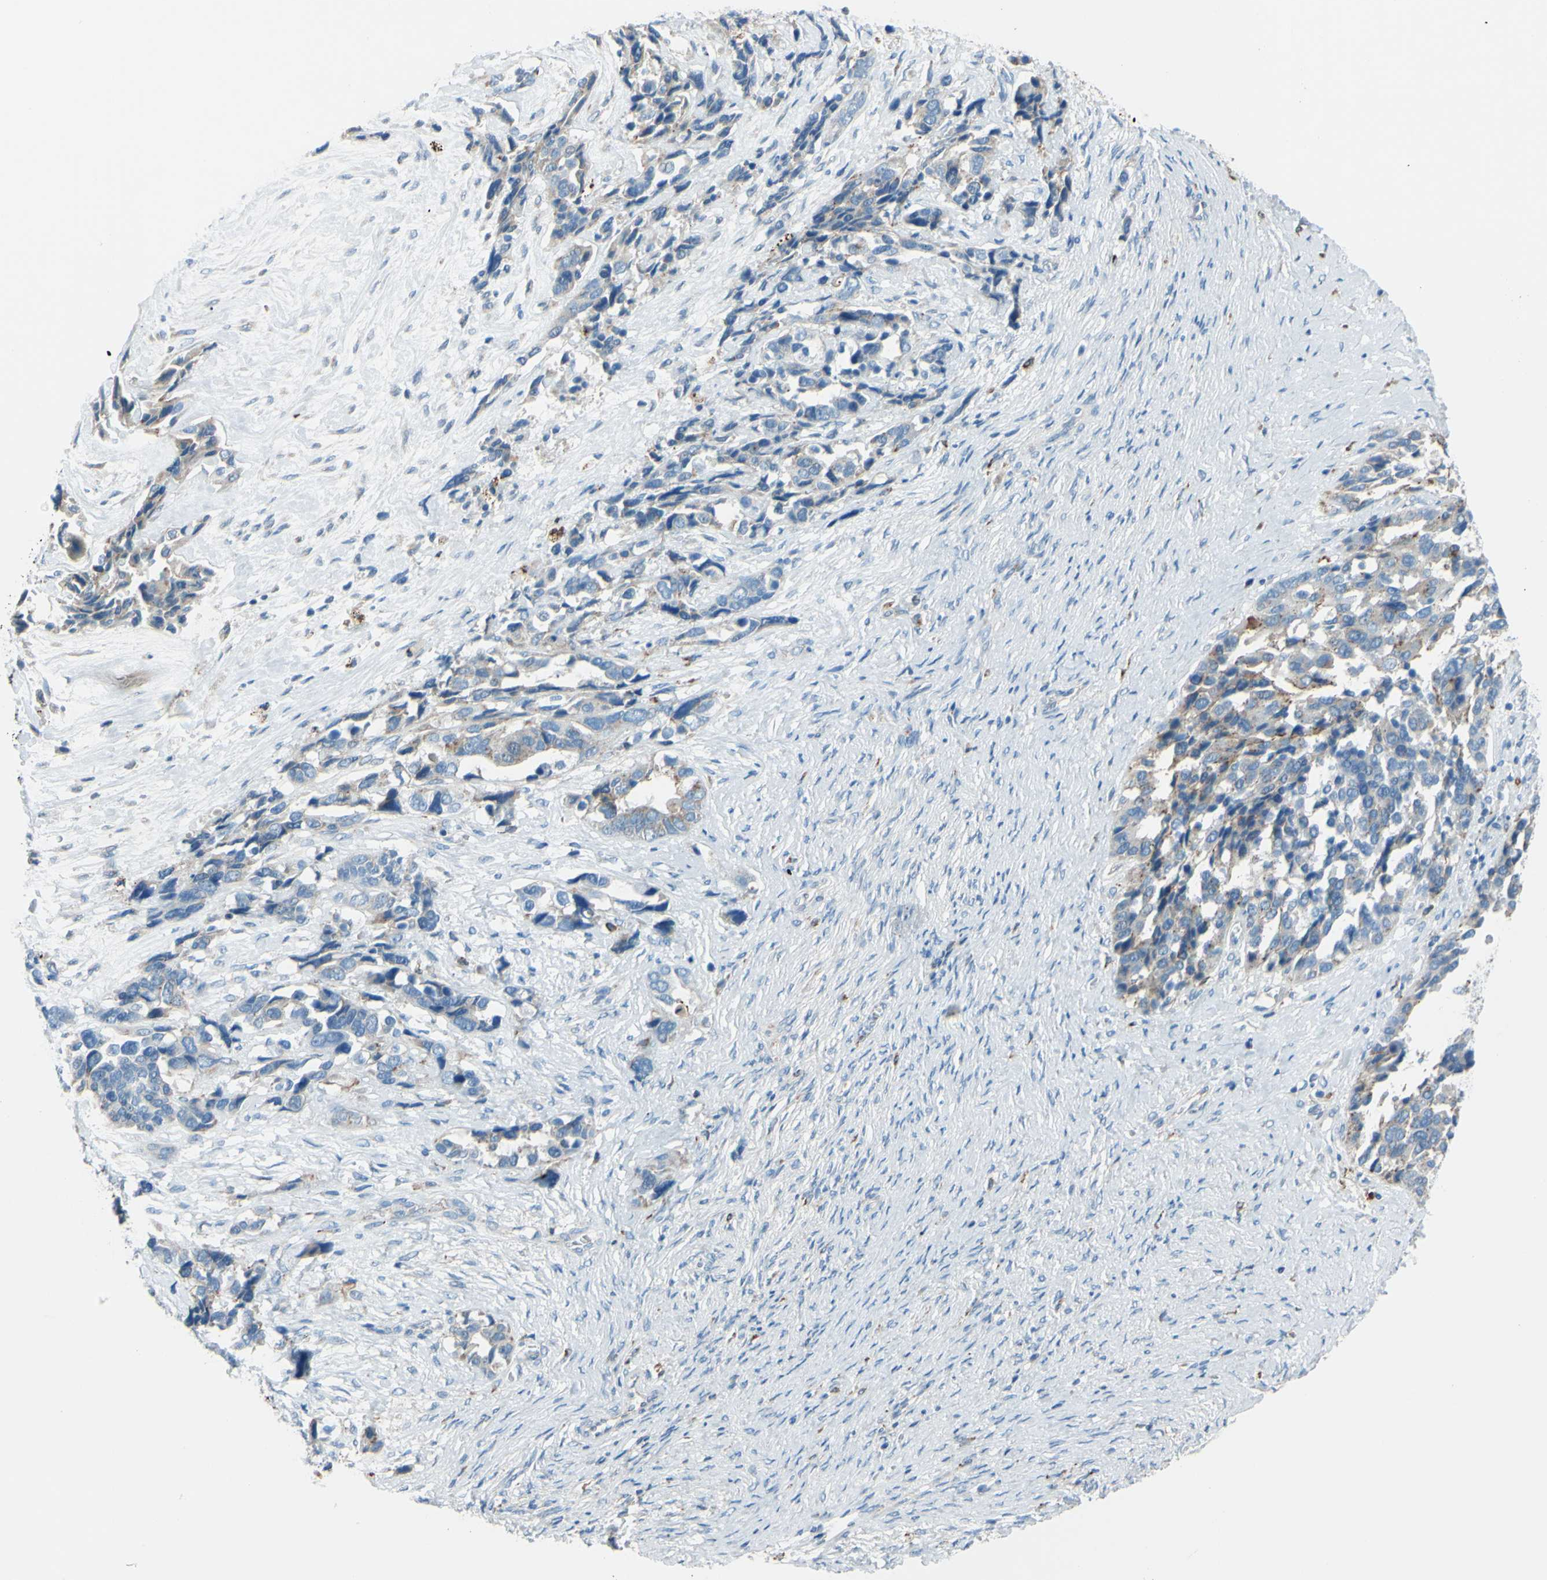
{"staining": {"intensity": "weak", "quantity": ">75%", "location": "cytoplasmic/membranous"}, "tissue": "ovarian cancer", "cell_type": "Tumor cells", "image_type": "cancer", "snomed": [{"axis": "morphology", "description": "Cystadenocarcinoma, serous, NOS"}, {"axis": "topography", "description": "Ovary"}], "caption": "This image displays immunohistochemistry staining of human ovarian cancer, with low weak cytoplasmic/membranous positivity in about >75% of tumor cells.", "gene": "CTSD", "patient": {"sex": "female", "age": 44}}